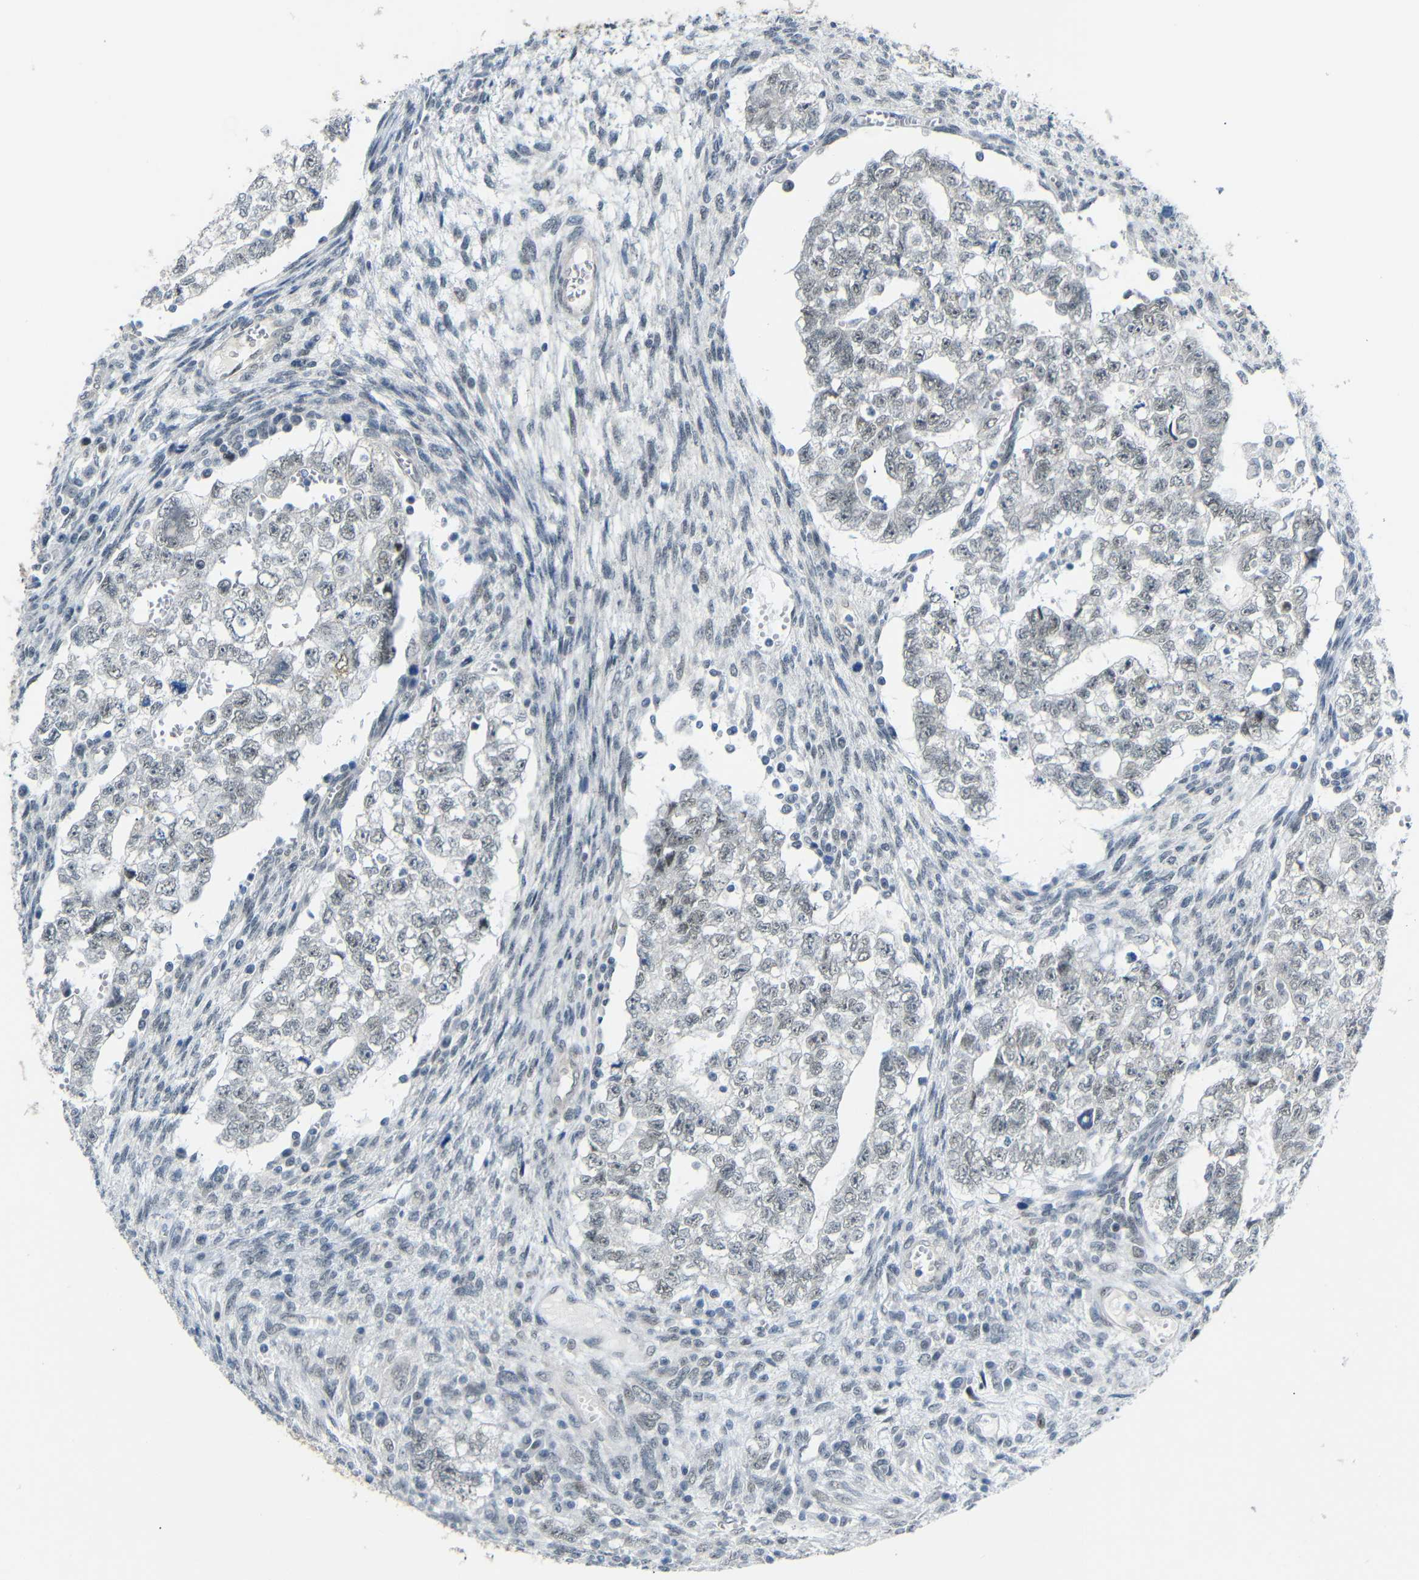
{"staining": {"intensity": "negative", "quantity": "none", "location": "none"}, "tissue": "testis cancer", "cell_type": "Tumor cells", "image_type": "cancer", "snomed": [{"axis": "morphology", "description": "Seminoma, NOS"}, {"axis": "morphology", "description": "Carcinoma, Embryonal, NOS"}, {"axis": "topography", "description": "Testis"}], "caption": "Tumor cells are negative for protein expression in human testis cancer.", "gene": "GPR158", "patient": {"sex": "male", "age": 38}}